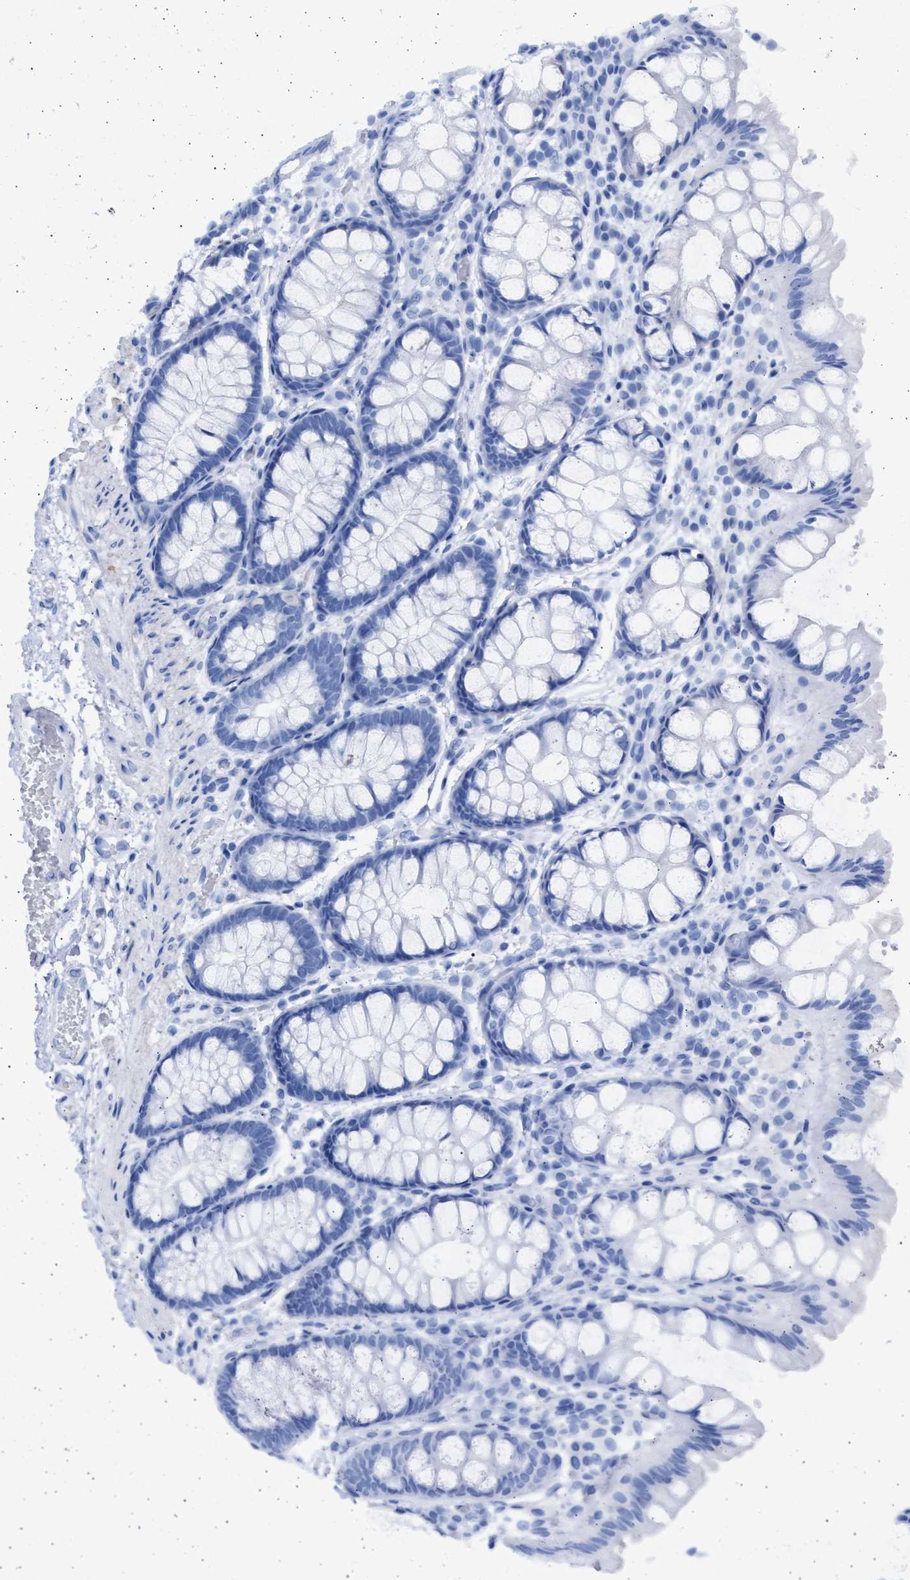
{"staining": {"intensity": "negative", "quantity": "none", "location": "none"}, "tissue": "colon", "cell_type": "Endothelial cells", "image_type": "normal", "snomed": [{"axis": "morphology", "description": "Normal tissue, NOS"}, {"axis": "topography", "description": "Colon"}], "caption": "This is an immunohistochemistry (IHC) micrograph of unremarkable colon. There is no expression in endothelial cells.", "gene": "NBR1", "patient": {"sex": "male", "age": 47}}